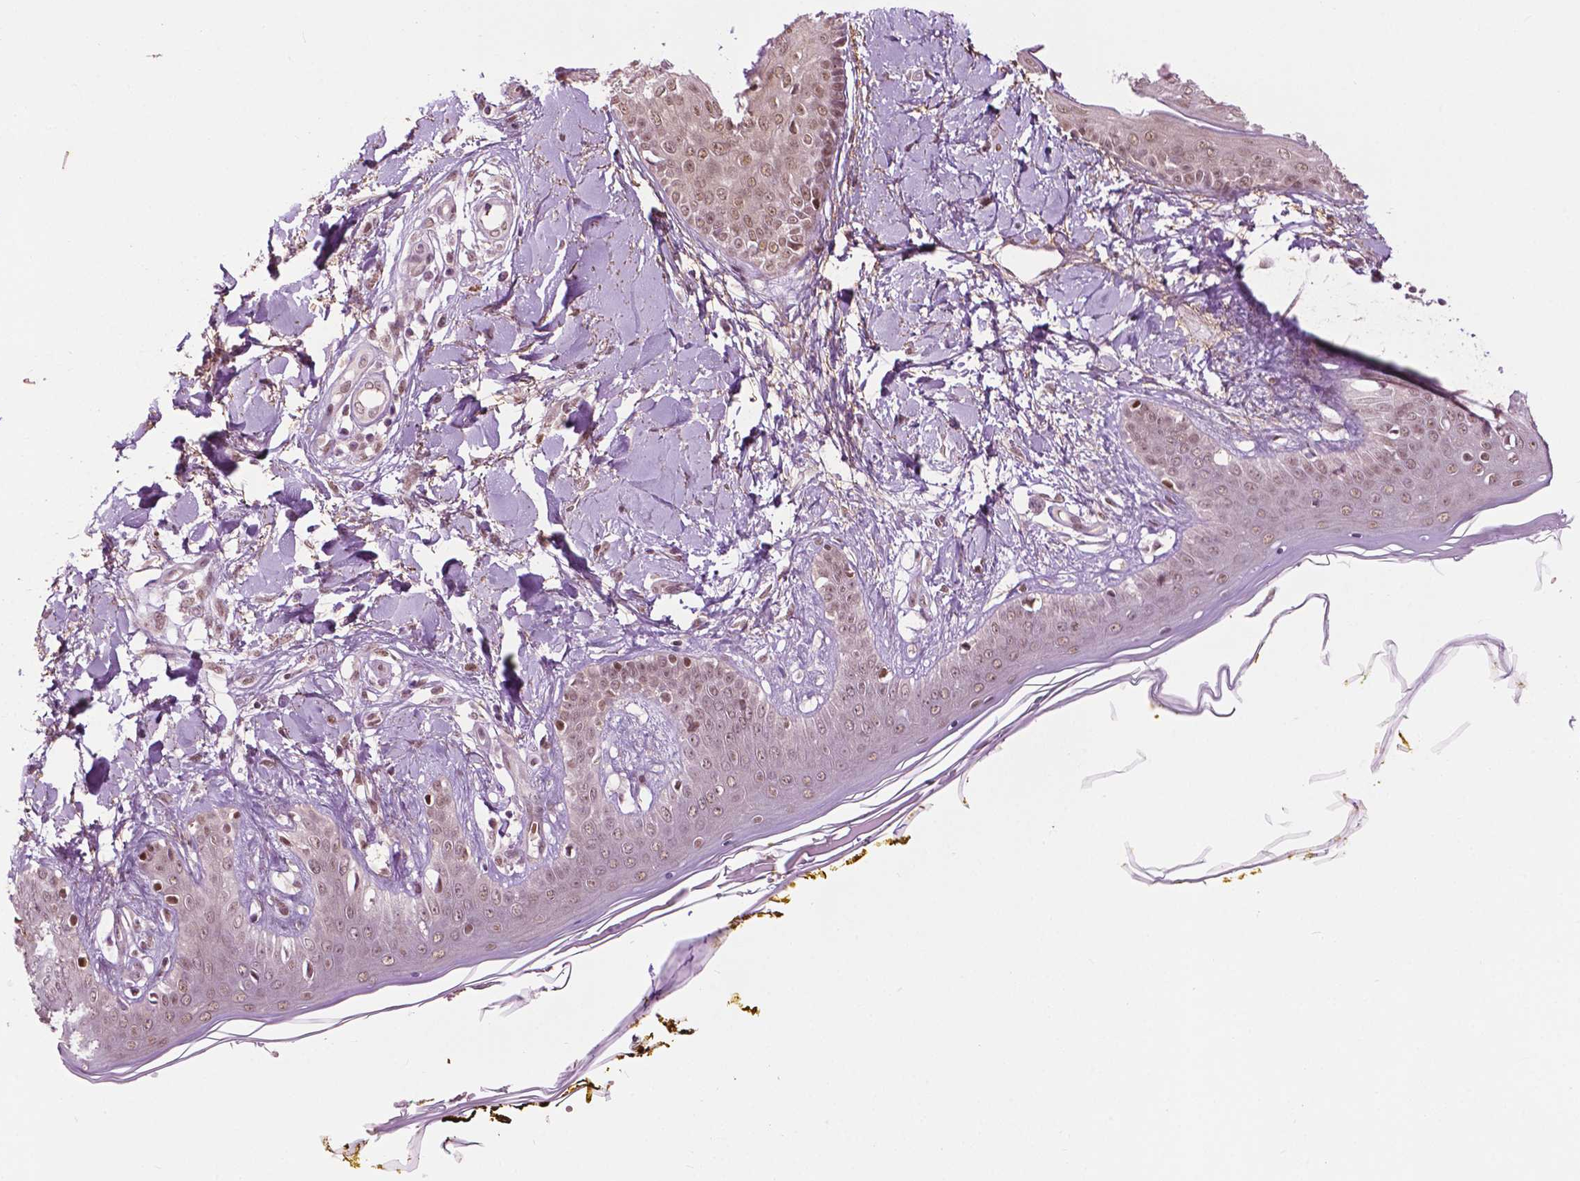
{"staining": {"intensity": "moderate", "quantity": ">75%", "location": "nuclear"}, "tissue": "skin", "cell_type": "Fibroblasts", "image_type": "normal", "snomed": [{"axis": "morphology", "description": "Normal tissue, NOS"}, {"axis": "topography", "description": "Skin"}], "caption": "Moderate nuclear protein positivity is identified in approximately >75% of fibroblasts in skin.", "gene": "UBQLN4", "patient": {"sex": "female", "age": 34}}